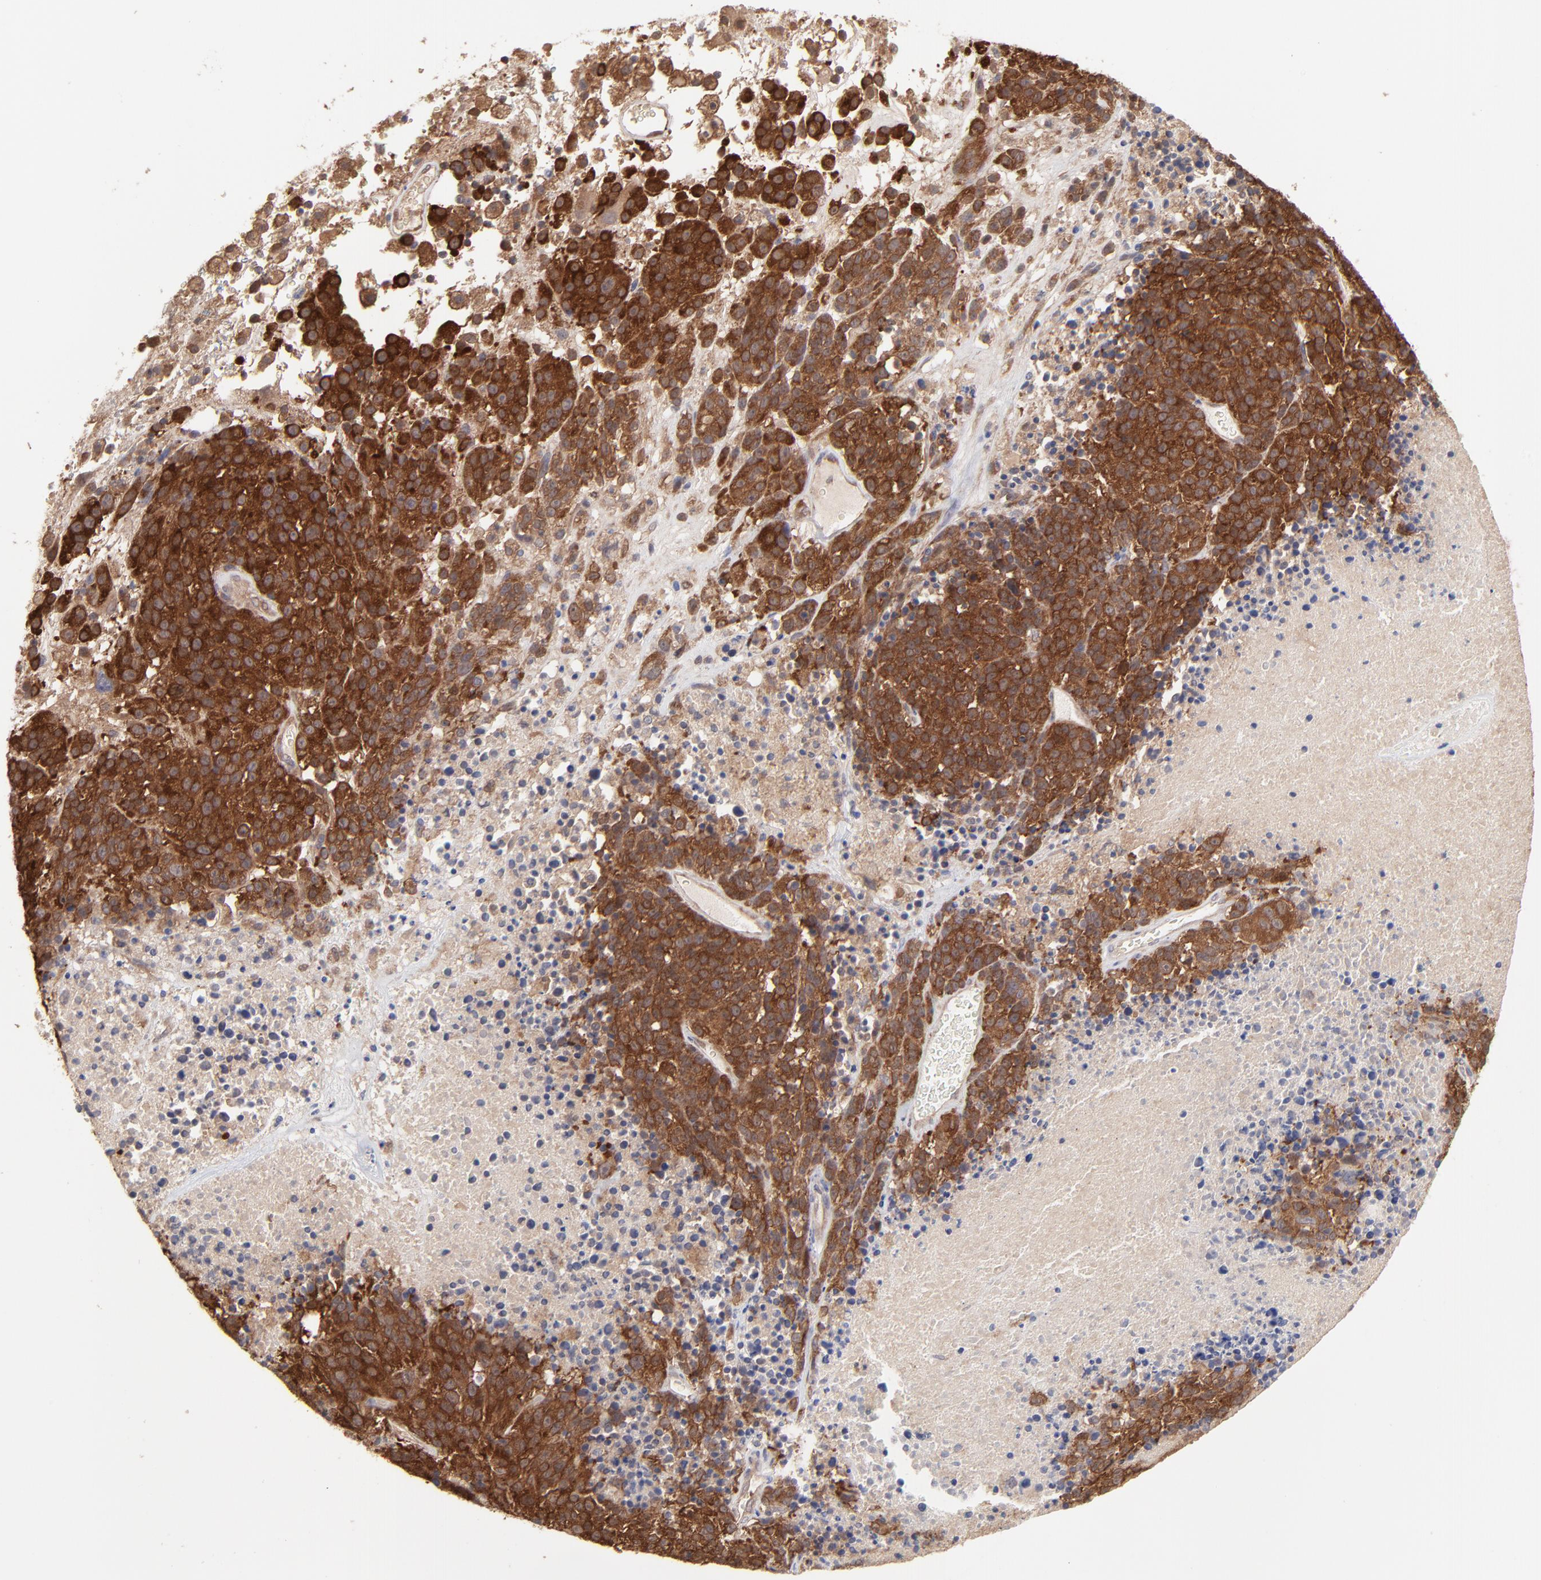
{"staining": {"intensity": "strong", "quantity": ">75%", "location": "cytoplasmic/membranous"}, "tissue": "melanoma", "cell_type": "Tumor cells", "image_type": "cancer", "snomed": [{"axis": "morphology", "description": "Malignant melanoma, Metastatic site"}, {"axis": "topography", "description": "Cerebral cortex"}], "caption": "An image showing strong cytoplasmic/membranous expression in about >75% of tumor cells in malignant melanoma (metastatic site), as visualized by brown immunohistochemical staining.", "gene": "GART", "patient": {"sex": "female", "age": 52}}